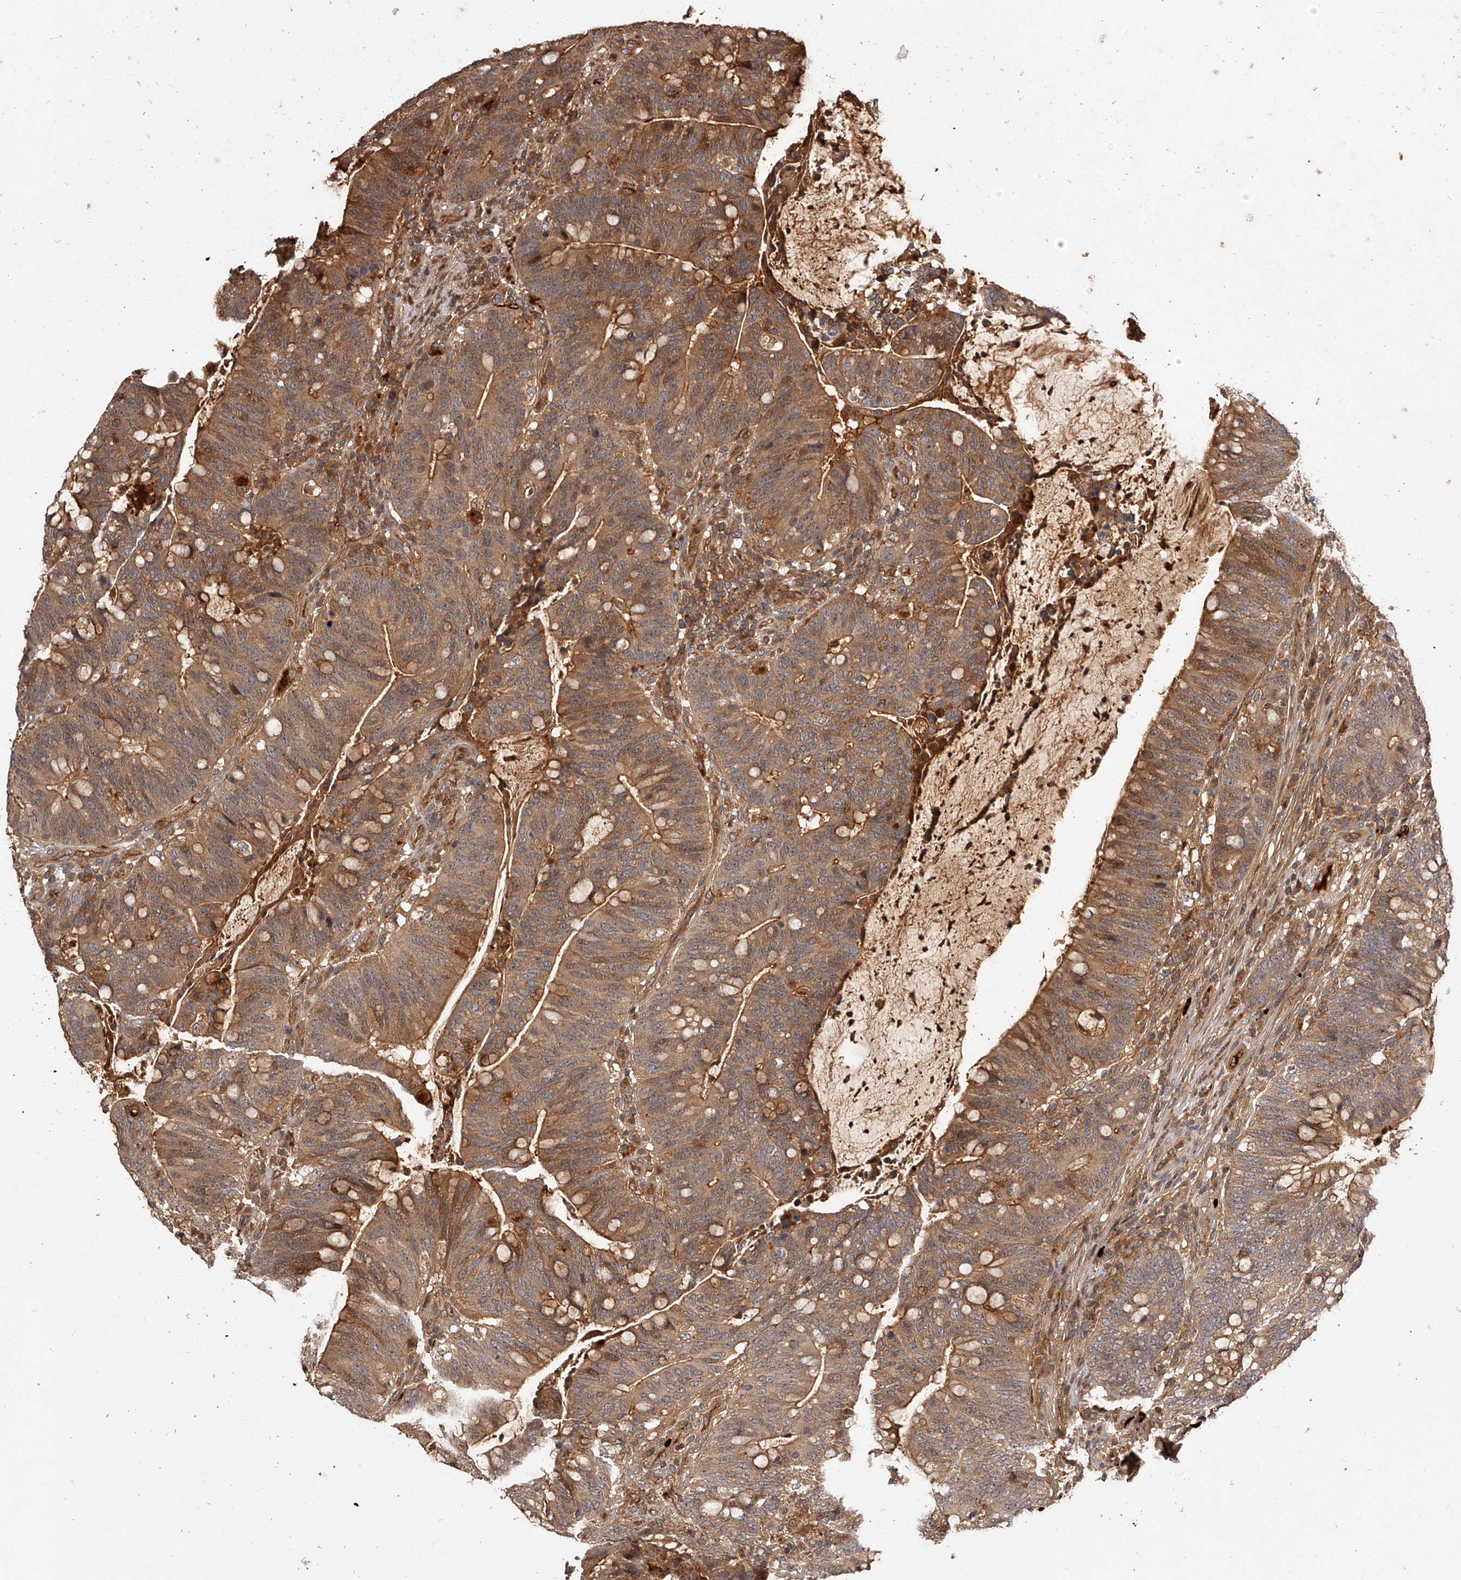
{"staining": {"intensity": "moderate", "quantity": ">75%", "location": "cytoplasmic/membranous"}, "tissue": "colorectal cancer", "cell_type": "Tumor cells", "image_type": "cancer", "snomed": [{"axis": "morphology", "description": "Adenocarcinoma, NOS"}, {"axis": "topography", "description": "Colon"}], "caption": "About >75% of tumor cells in colorectal cancer show moderate cytoplasmic/membranous protein expression as visualized by brown immunohistochemical staining.", "gene": "CRYZL1", "patient": {"sex": "female", "age": 66}}